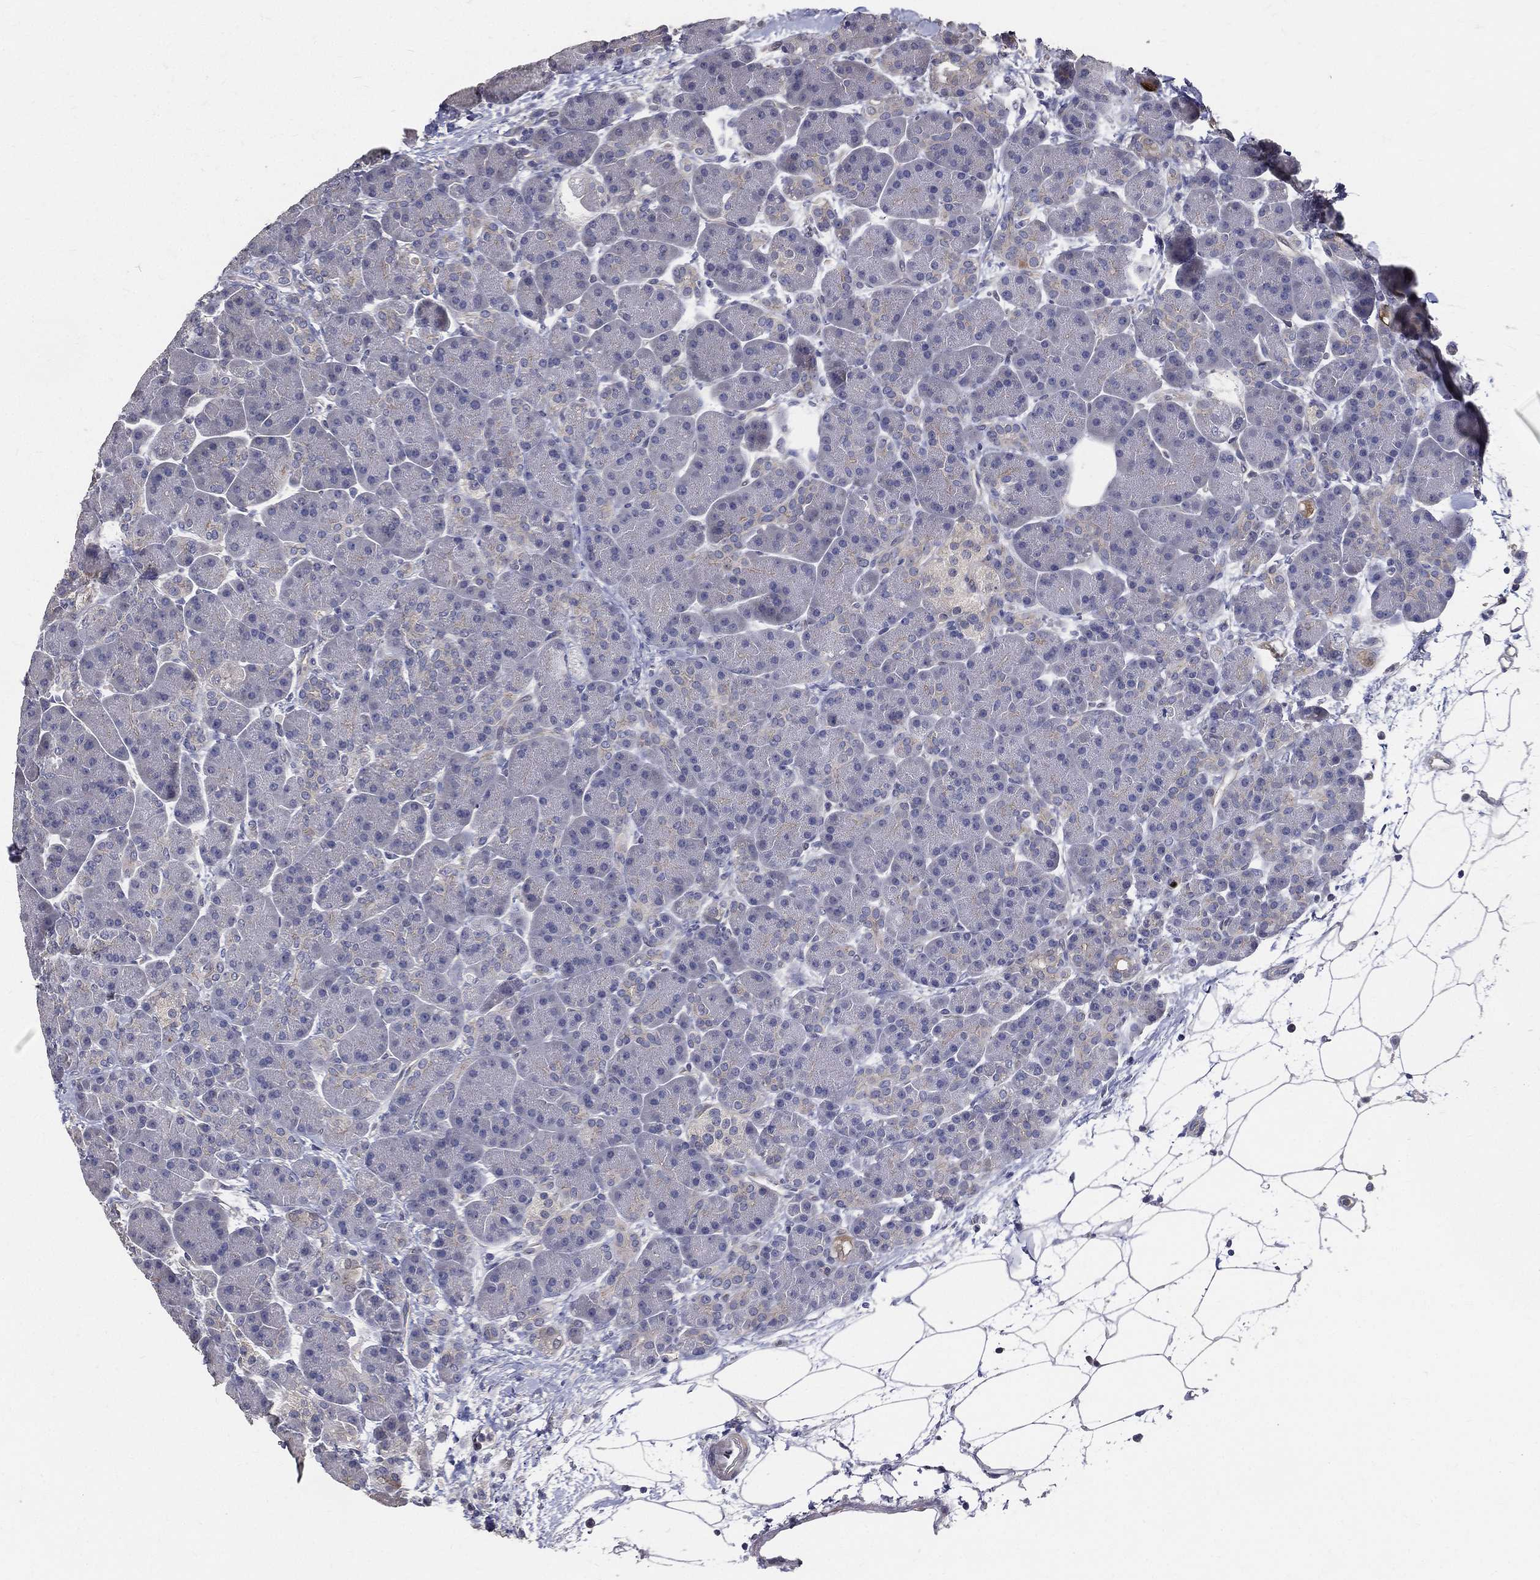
{"staining": {"intensity": "negative", "quantity": "none", "location": "none"}, "tissue": "pancreas", "cell_type": "Exocrine glandular cells", "image_type": "normal", "snomed": [{"axis": "morphology", "description": "Normal tissue, NOS"}, {"axis": "topography", "description": "Pancreas"}], "caption": "High magnification brightfield microscopy of unremarkable pancreas stained with DAB (3,3'-diaminobenzidine) (brown) and counterstained with hematoxylin (blue): exocrine glandular cells show no significant expression.", "gene": "SERPINB2", "patient": {"sex": "female", "age": 63}}